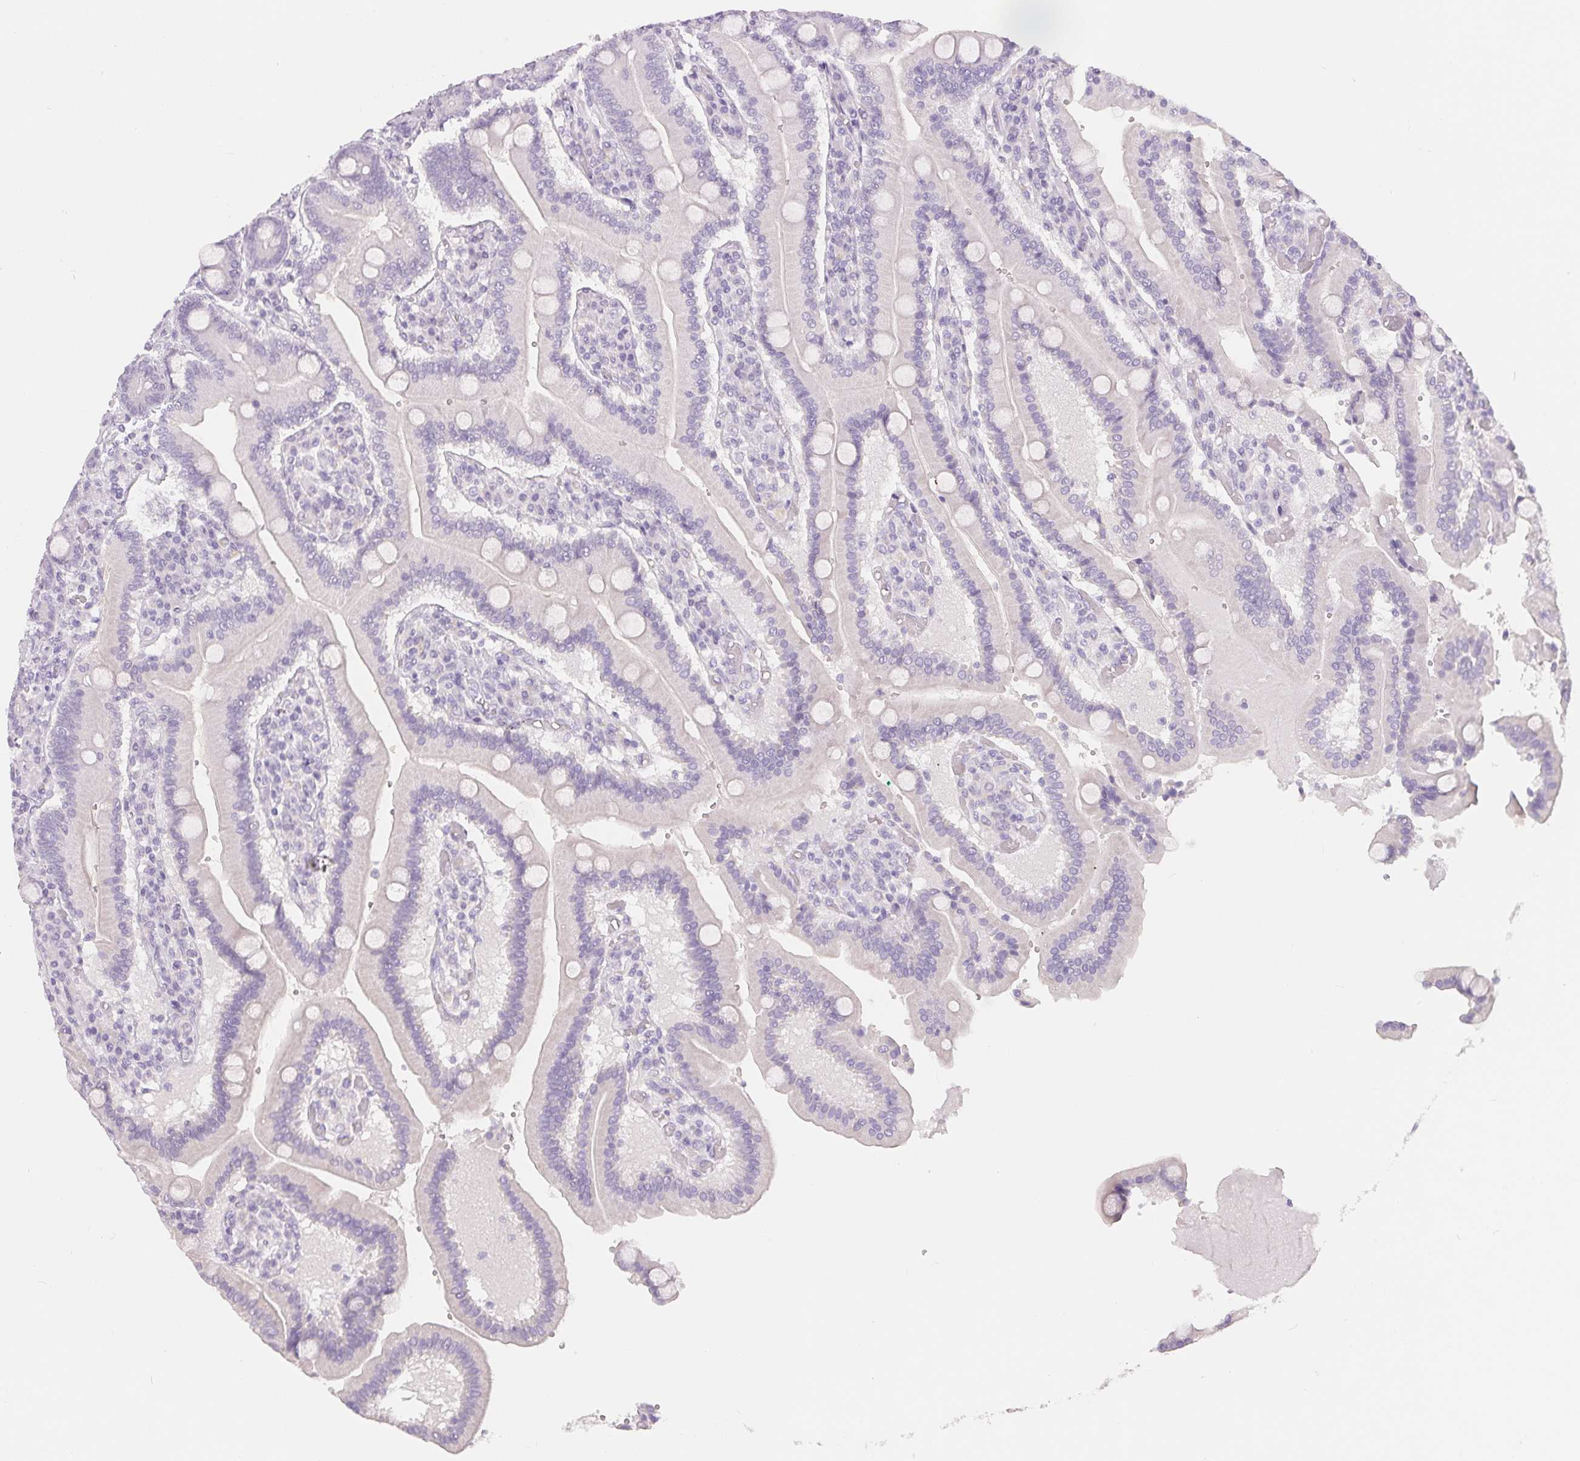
{"staining": {"intensity": "negative", "quantity": "none", "location": "none"}, "tissue": "duodenum", "cell_type": "Glandular cells", "image_type": "normal", "snomed": [{"axis": "morphology", "description": "Normal tissue, NOS"}, {"axis": "topography", "description": "Duodenum"}], "caption": "Immunohistochemistry (IHC) of normal human duodenum reveals no expression in glandular cells. The staining was performed using DAB (3,3'-diaminobenzidine) to visualize the protein expression in brown, while the nuclei were stained in blue with hematoxylin (Magnification: 20x).", "gene": "SPACA5B", "patient": {"sex": "female", "age": 62}}